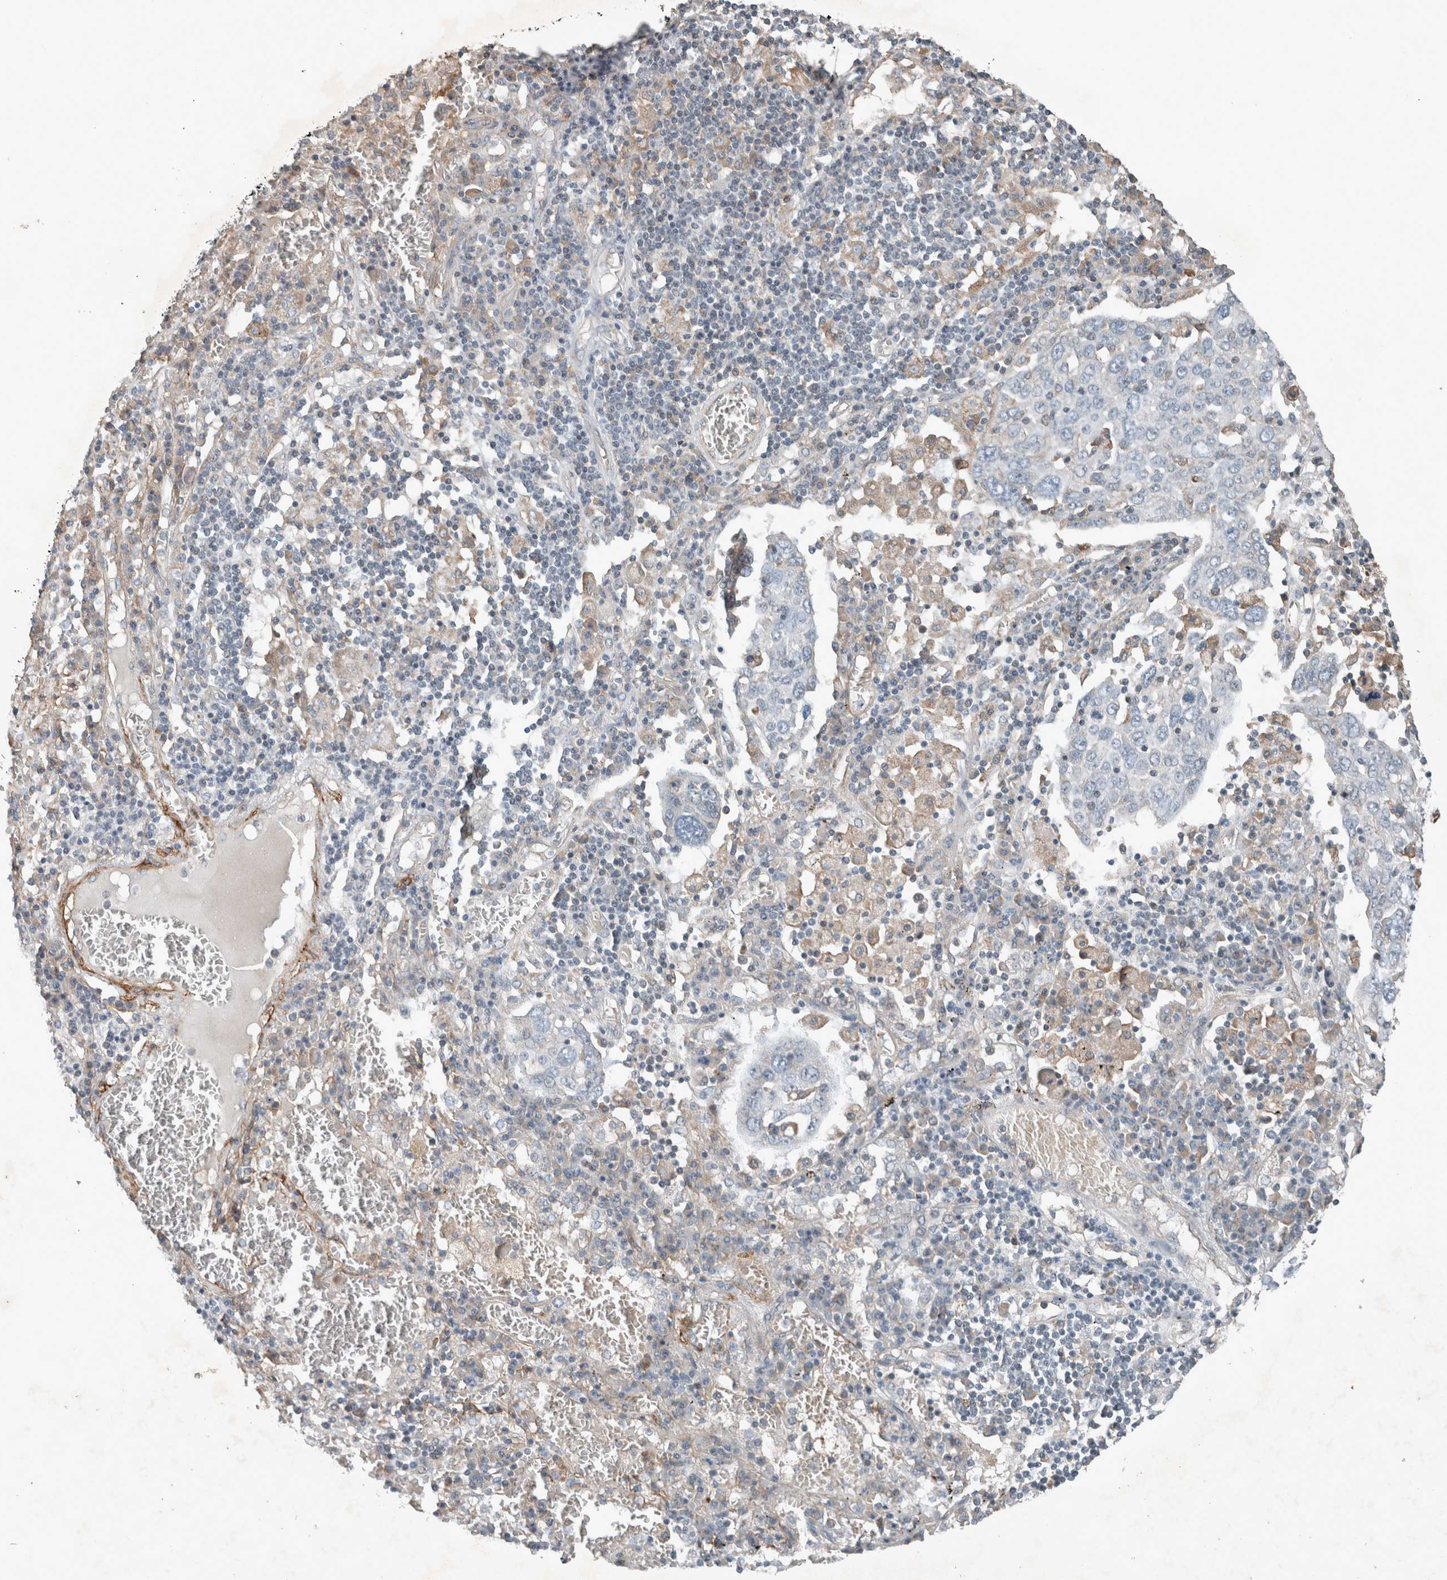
{"staining": {"intensity": "negative", "quantity": "none", "location": "none"}, "tissue": "lung cancer", "cell_type": "Tumor cells", "image_type": "cancer", "snomed": [{"axis": "morphology", "description": "Squamous cell carcinoma, NOS"}, {"axis": "topography", "description": "Lung"}], "caption": "Human squamous cell carcinoma (lung) stained for a protein using IHC shows no positivity in tumor cells.", "gene": "JADE2", "patient": {"sex": "male", "age": 65}}